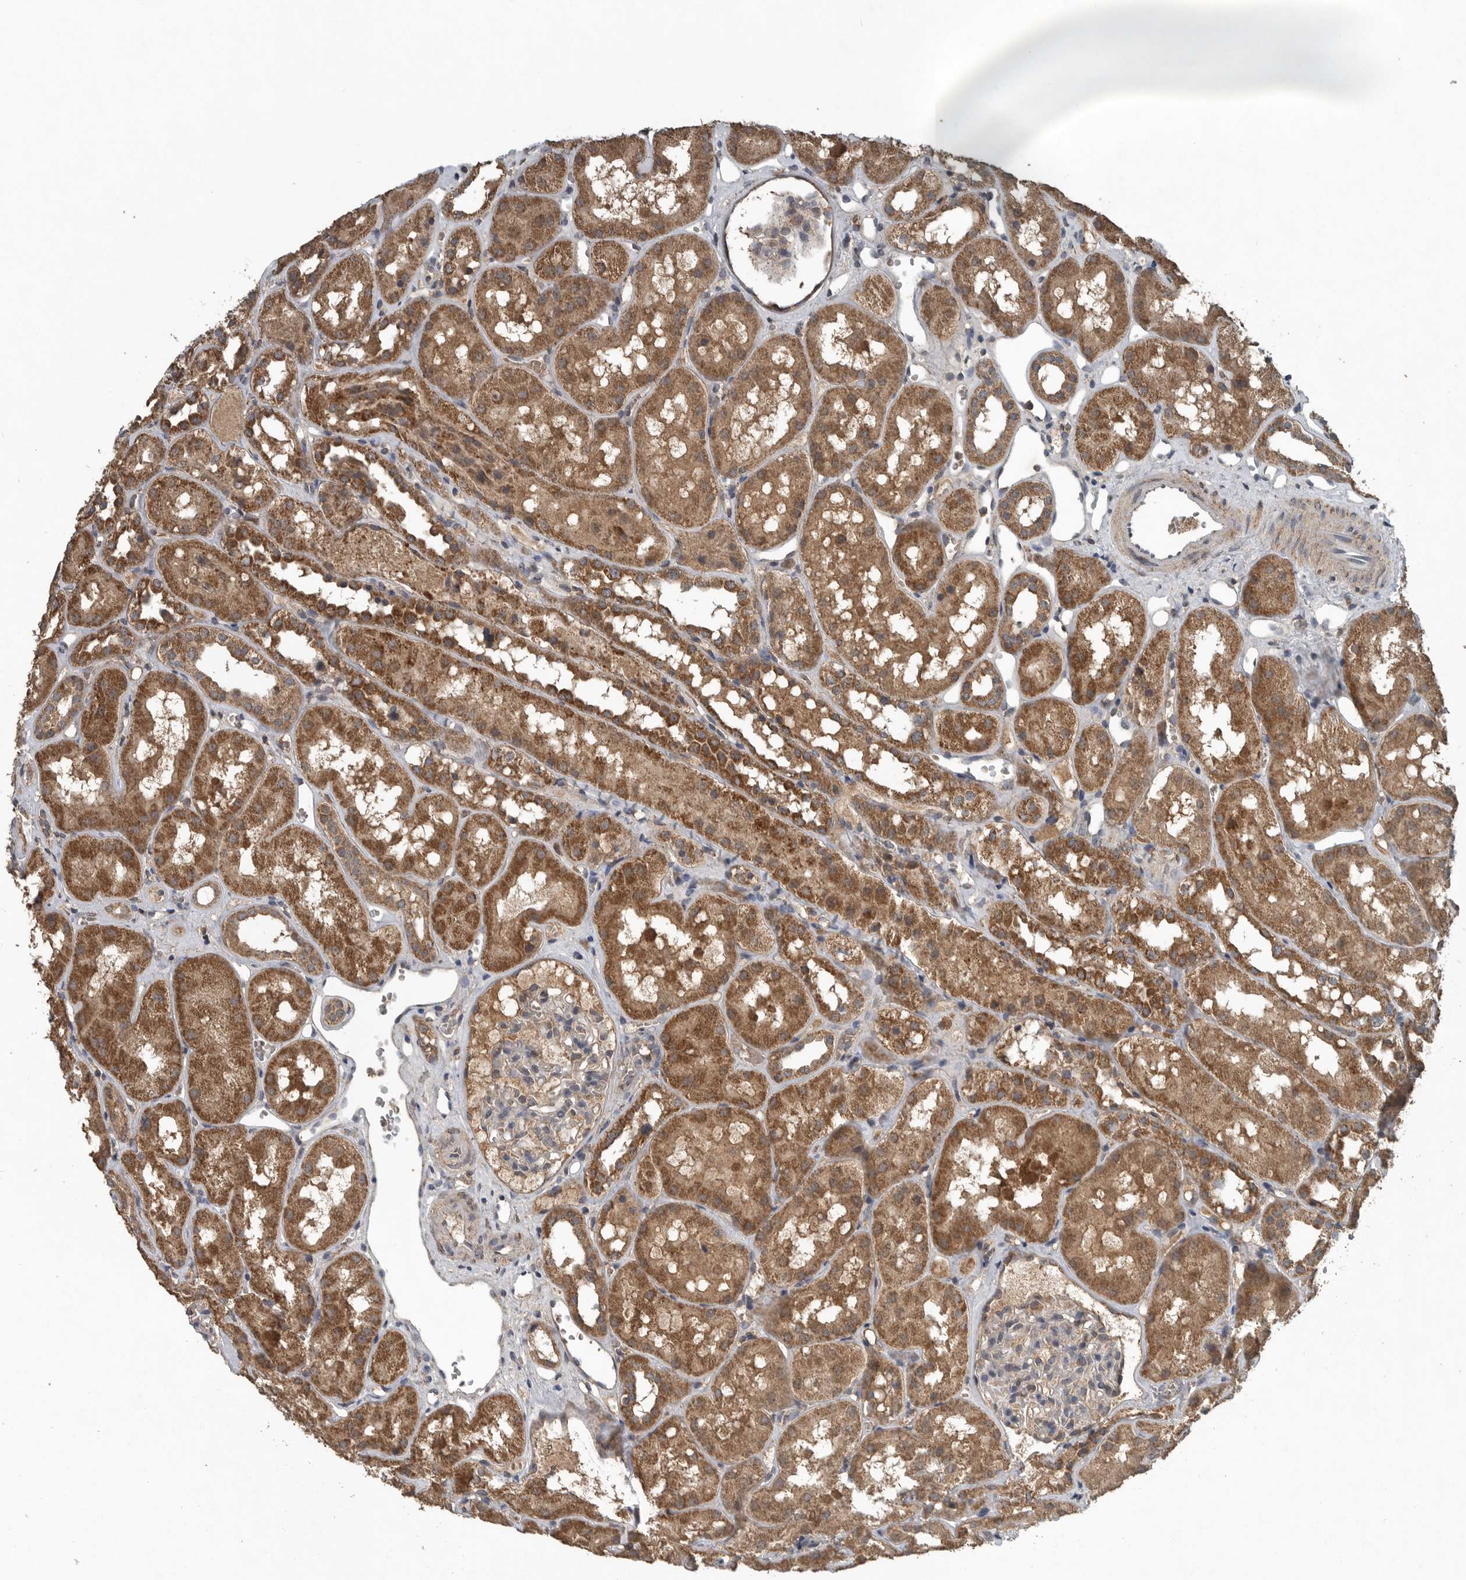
{"staining": {"intensity": "moderate", "quantity": "25%-75%", "location": "cytoplasmic/membranous"}, "tissue": "kidney", "cell_type": "Cells in glomeruli", "image_type": "normal", "snomed": [{"axis": "morphology", "description": "Normal tissue, NOS"}, {"axis": "topography", "description": "Kidney"}], "caption": "The image displays immunohistochemical staining of unremarkable kidney. There is moderate cytoplasmic/membranous positivity is appreciated in about 25%-75% of cells in glomeruli. Nuclei are stained in blue.", "gene": "IL6ST", "patient": {"sex": "male", "age": 16}}